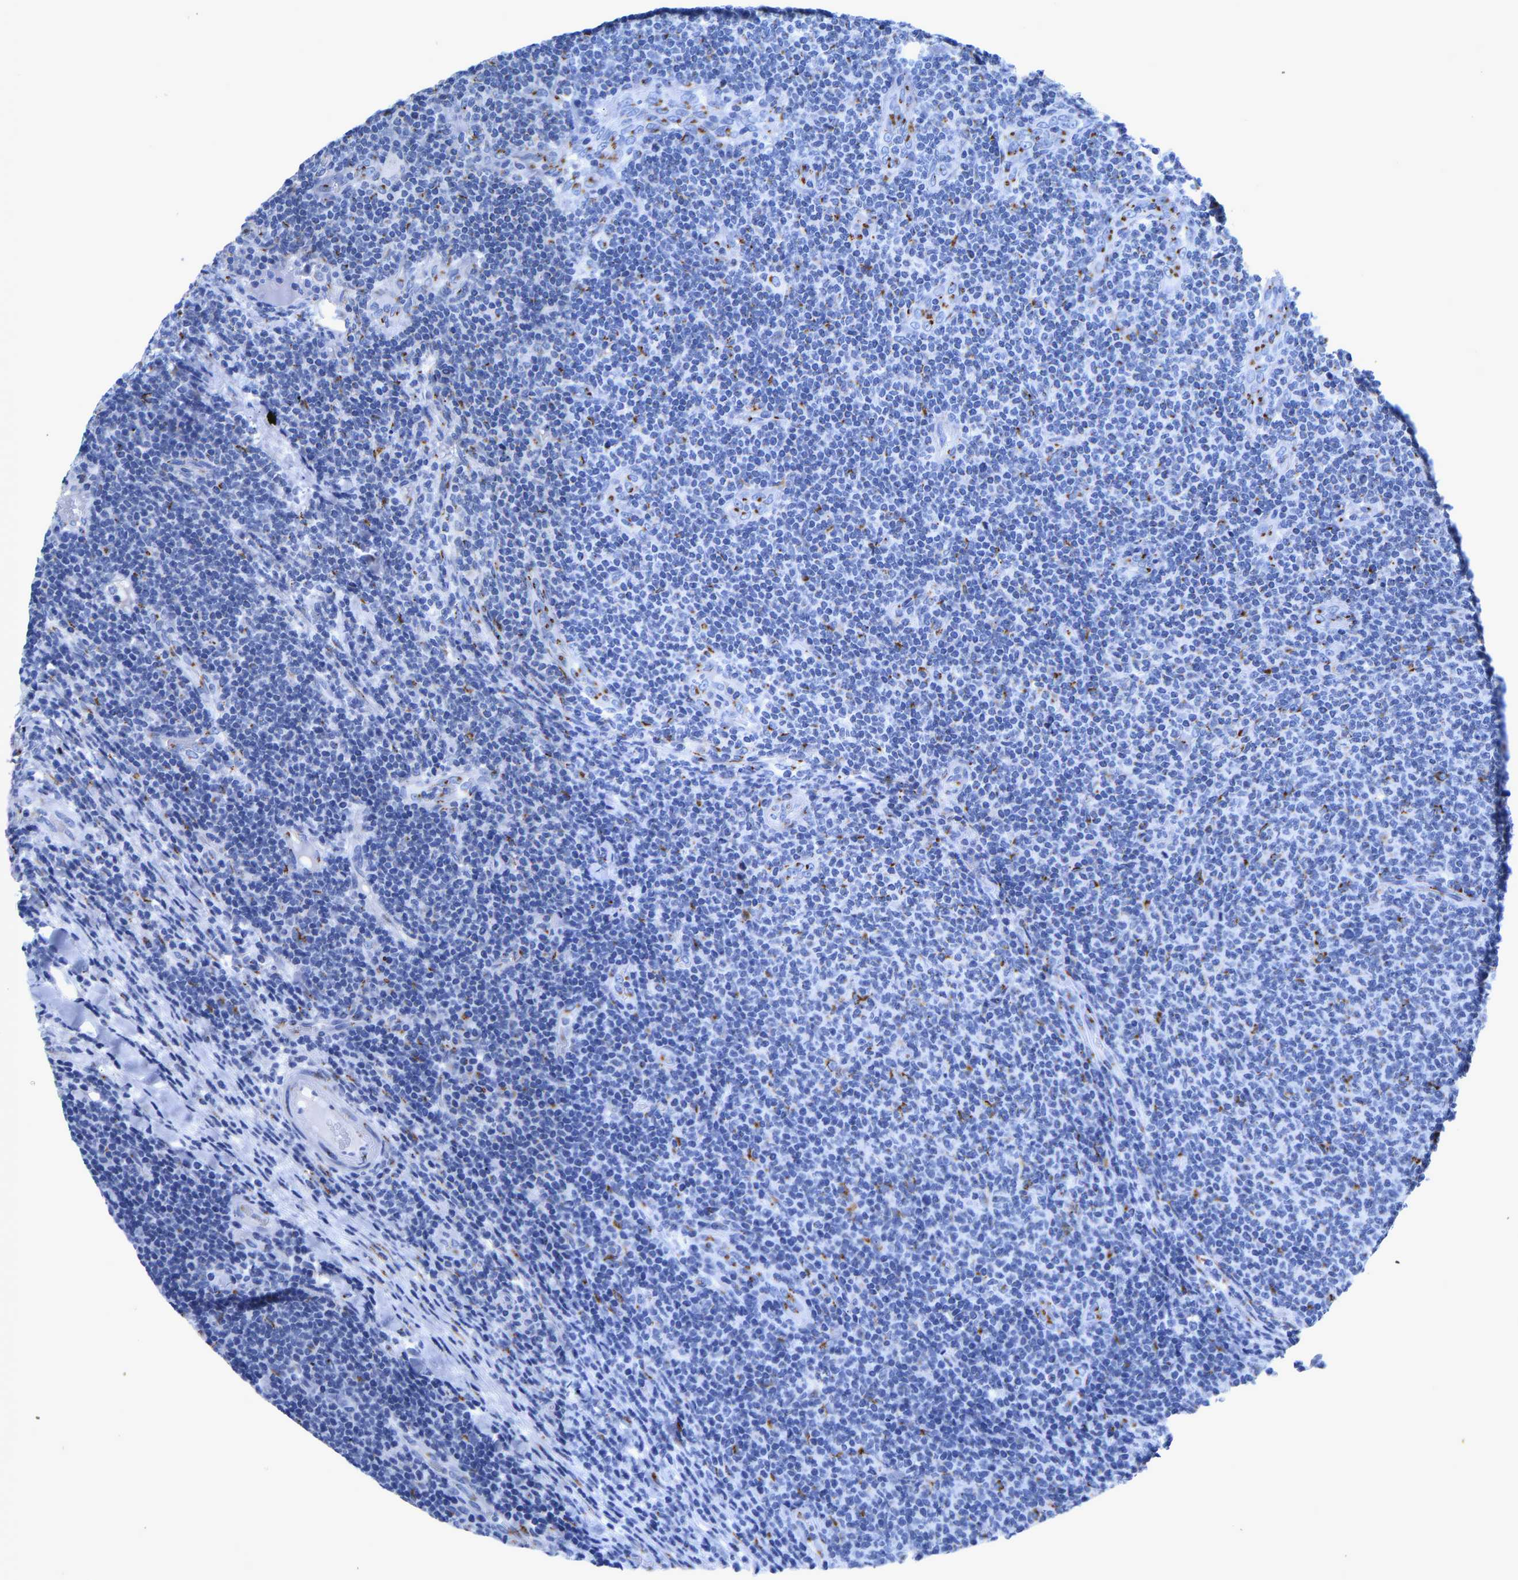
{"staining": {"intensity": "moderate", "quantity": "<25%", "location": "cytoplasmic/membranous"}, "tissue": "lymphoma", "cell_type": "Tumor cells", "image_type": "cancer", "snomed": [{"axis": "morphology", "description": "Malignant lymphoma, non-Hodgkin's type, Low grade"}, {"axis": "topography", "description": "Lymph node"}], "caption": "Tumor cells exhibit low levels of moderate cytoplasmic/membranous positivity in about <25% of cells in lymphoma. (IHC, brightfield microscopy, high magnification).", "gene": "TMEM87A", "patient": {"sex": "male", "age": 66}}